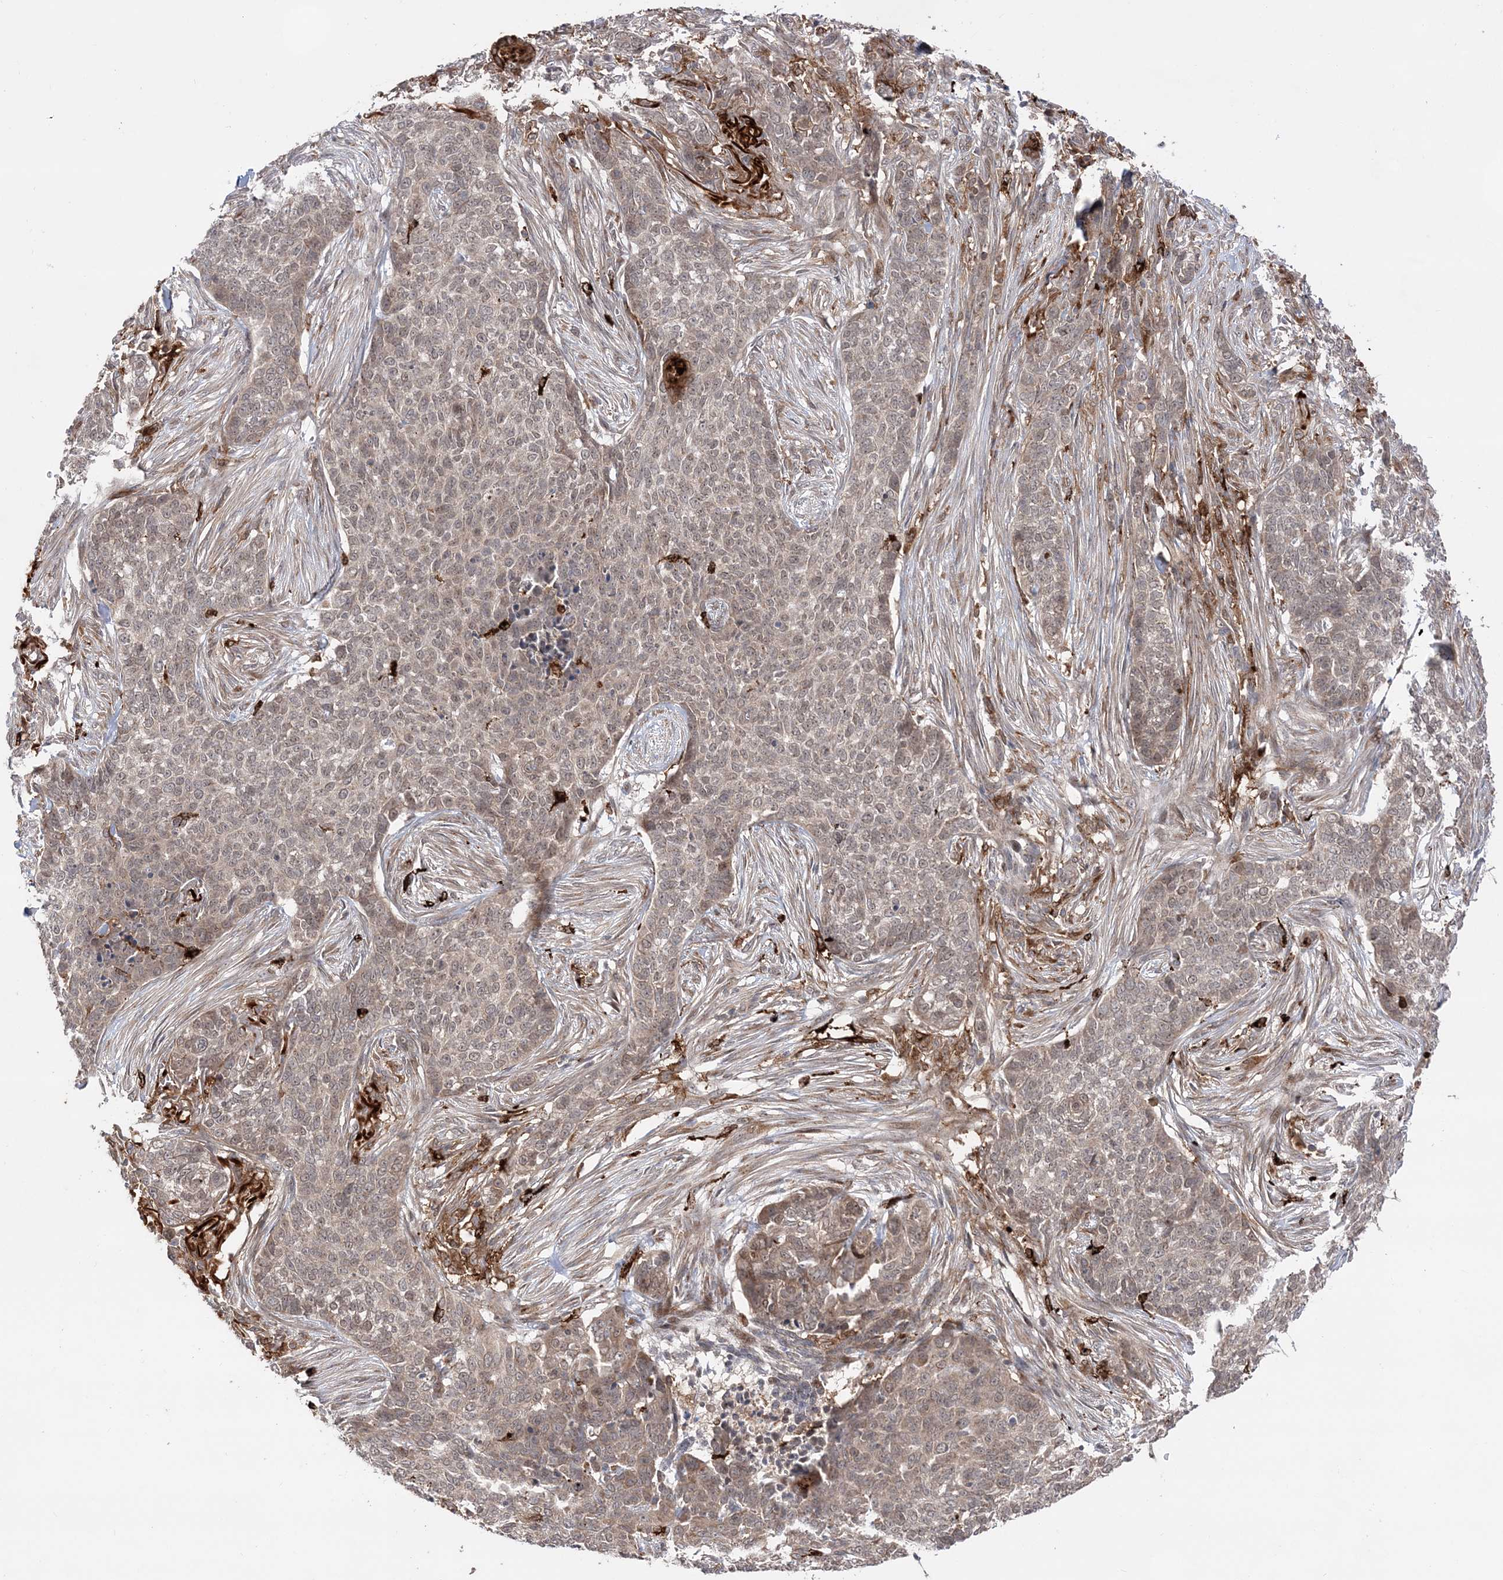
{"staining": {"intensity": "weak", "quantity": "<25%", "location": "cytoplasmic/membranous"}, "tissue": "skin cancer", "cell_type": "Tumor cells", "image_type": "cancer", "snomed": [{"axis": "morphology", "description": "Basal cell carcinoma"}, {"axis": "topography", "description": "Skin"}], "caption": "Human basal cell carcinoma (skin) stained for a protein using IHC displays no staining in tumor cells.", "gene": "ANAPC15", "patient": {"sex": "male", "age": 85}}